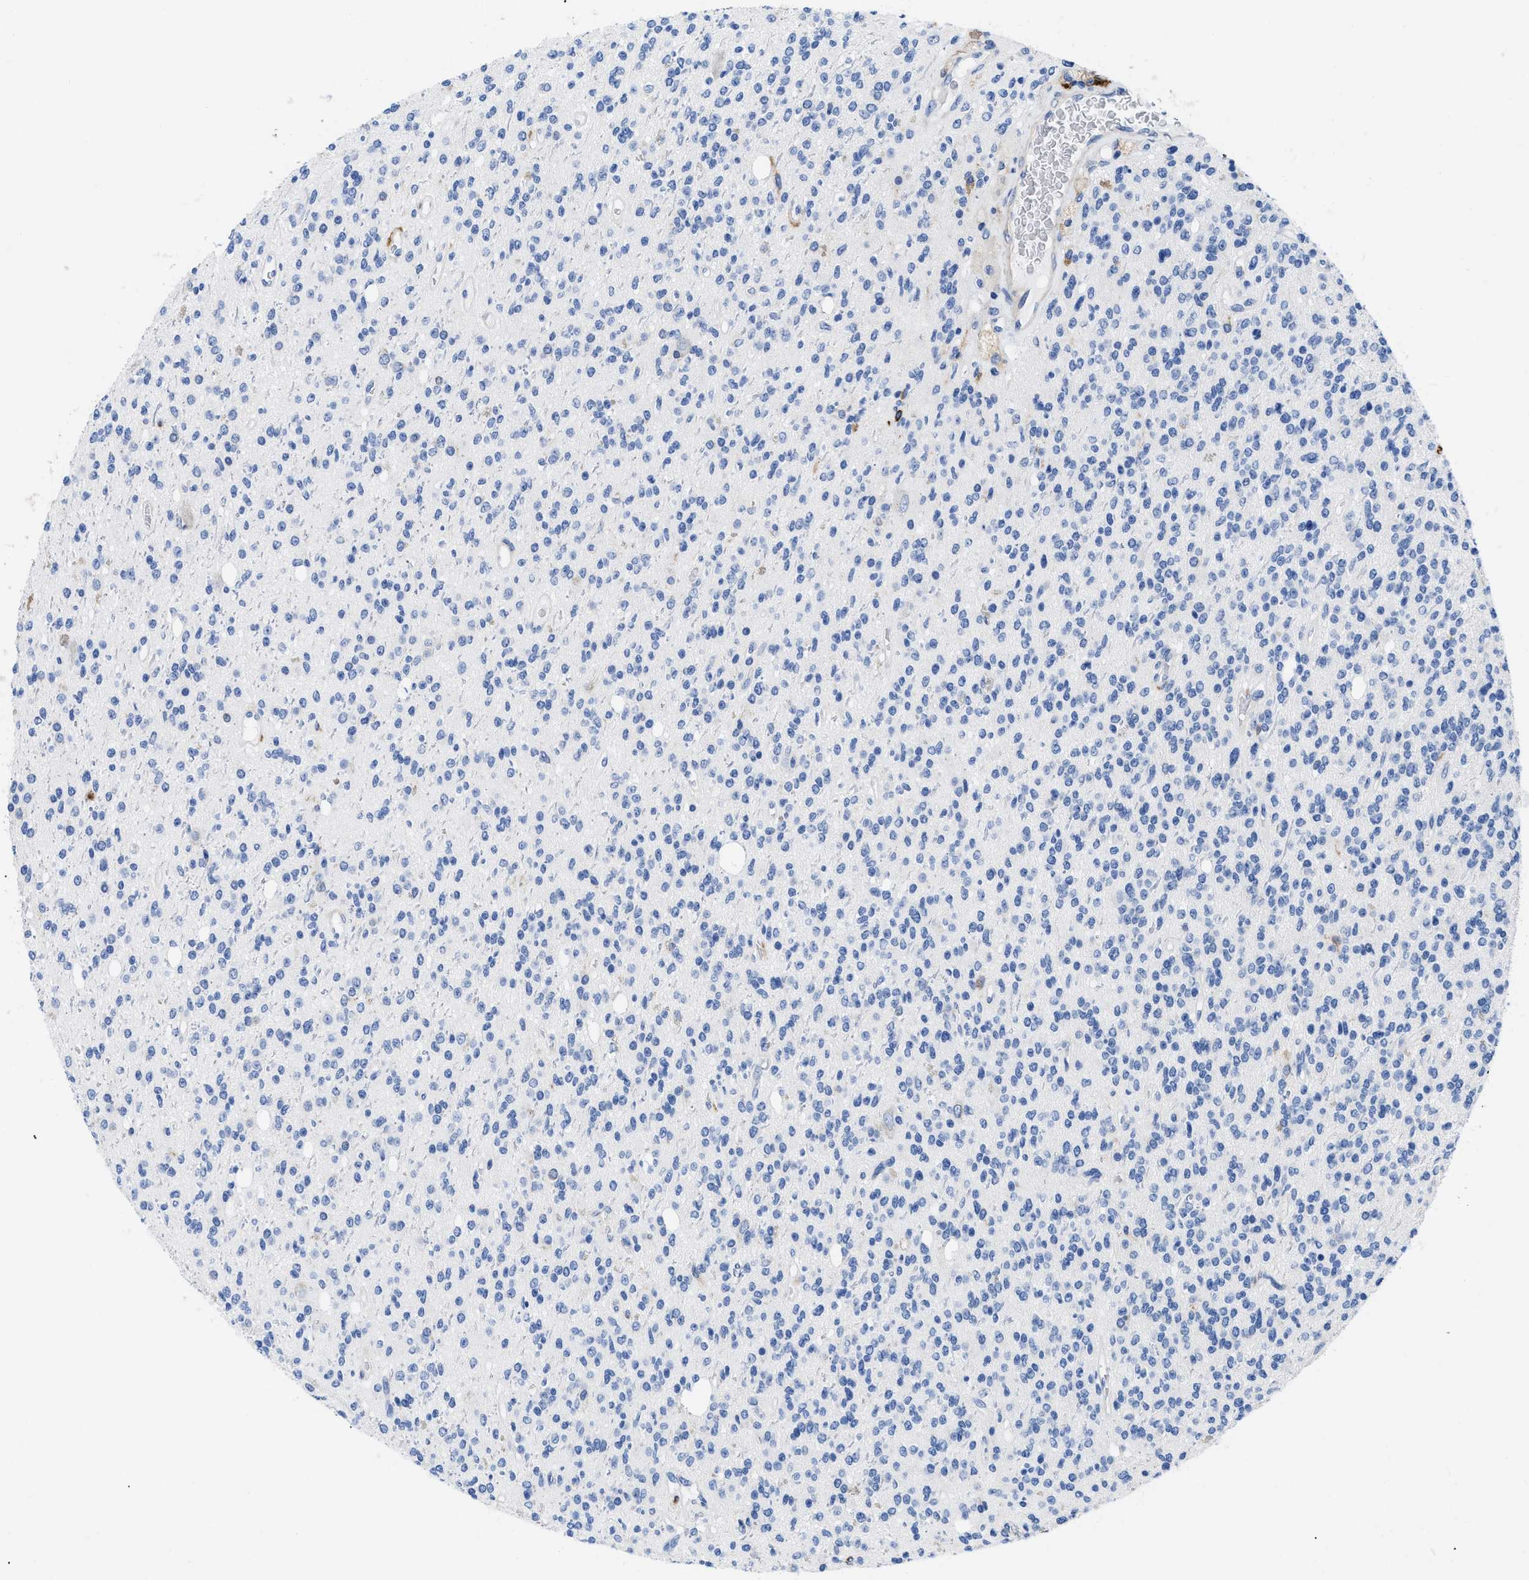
{"staining": {"intensity": "negative", "quantity": "none", "location": "none"}, "tissue": "glioma", "cell_type": "Tumor cells", "image_type": "cancer", "snomed": [{"axis": "morphology", "description": "Glioma, malignant, High grade"}, {"axis": "topography", "description": "Brain"}], "caption": "This is an IHC histopathology image of malignant high-grade glioma. There is no staining in tumor cells.", "gene": "HLA-DPA1", "patient": {"sex": "male", "age": 34}}